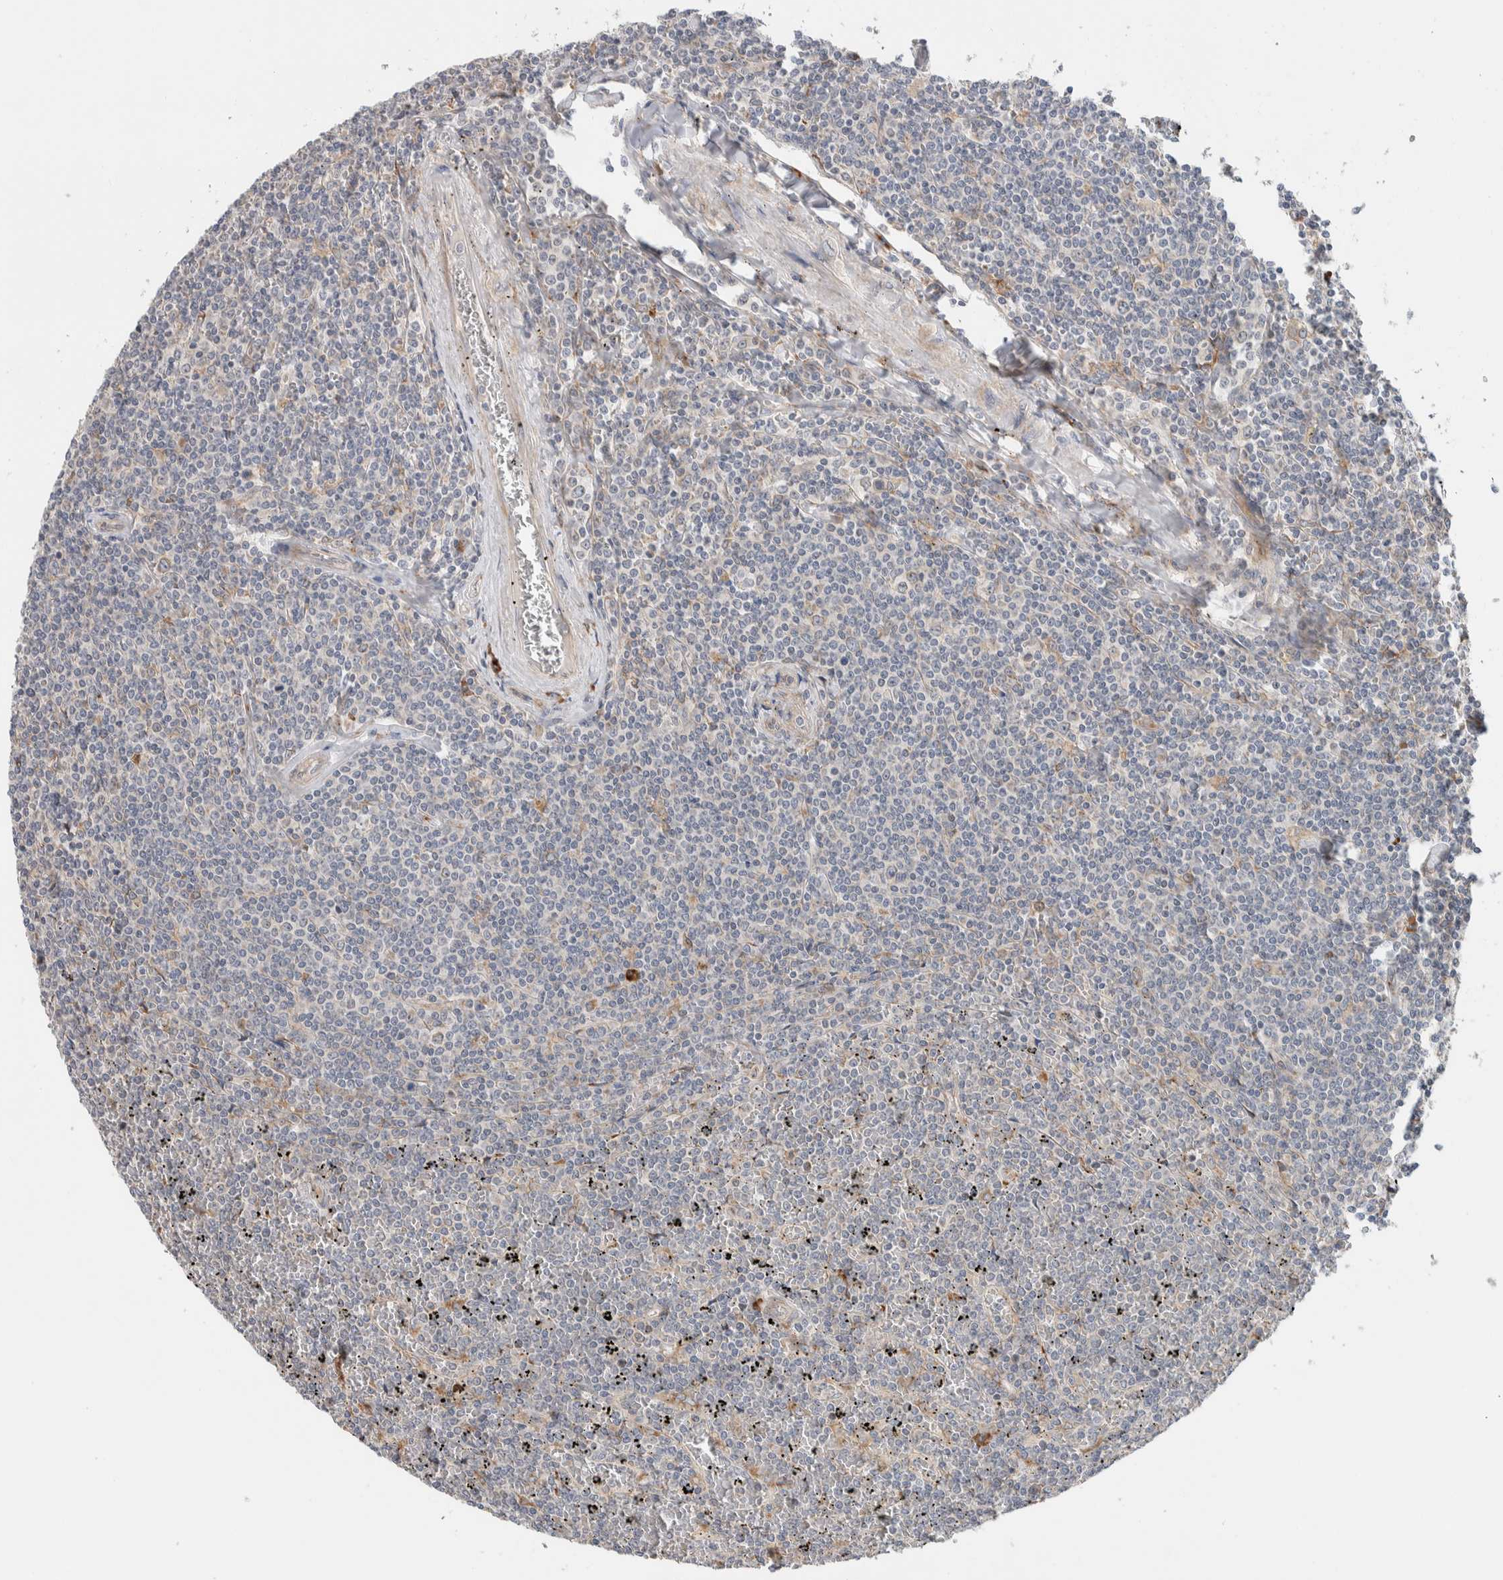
{"staining": {"intensity": "negative", "quantity": "none", "location": "none"}, "tissue": "lymphoma", "cell_type": "Tumor cells", "image_type": "cancer", "snomed": [{"axis": "morphology", "description": "Malignant lymphoma, non-Hodgkin's type, Low grade"}, {"axis": "topography", "description": "Spleen"}], "caption": "Immunohistochemistry micrograph of neoplastic tissue: lymphoma stained with DAB (3,3'-diaminobenzidine) displays no significant protein expression in tumor cells.", "gene": "ADCY8", "patient": {"sex": "female", "age": 19}}